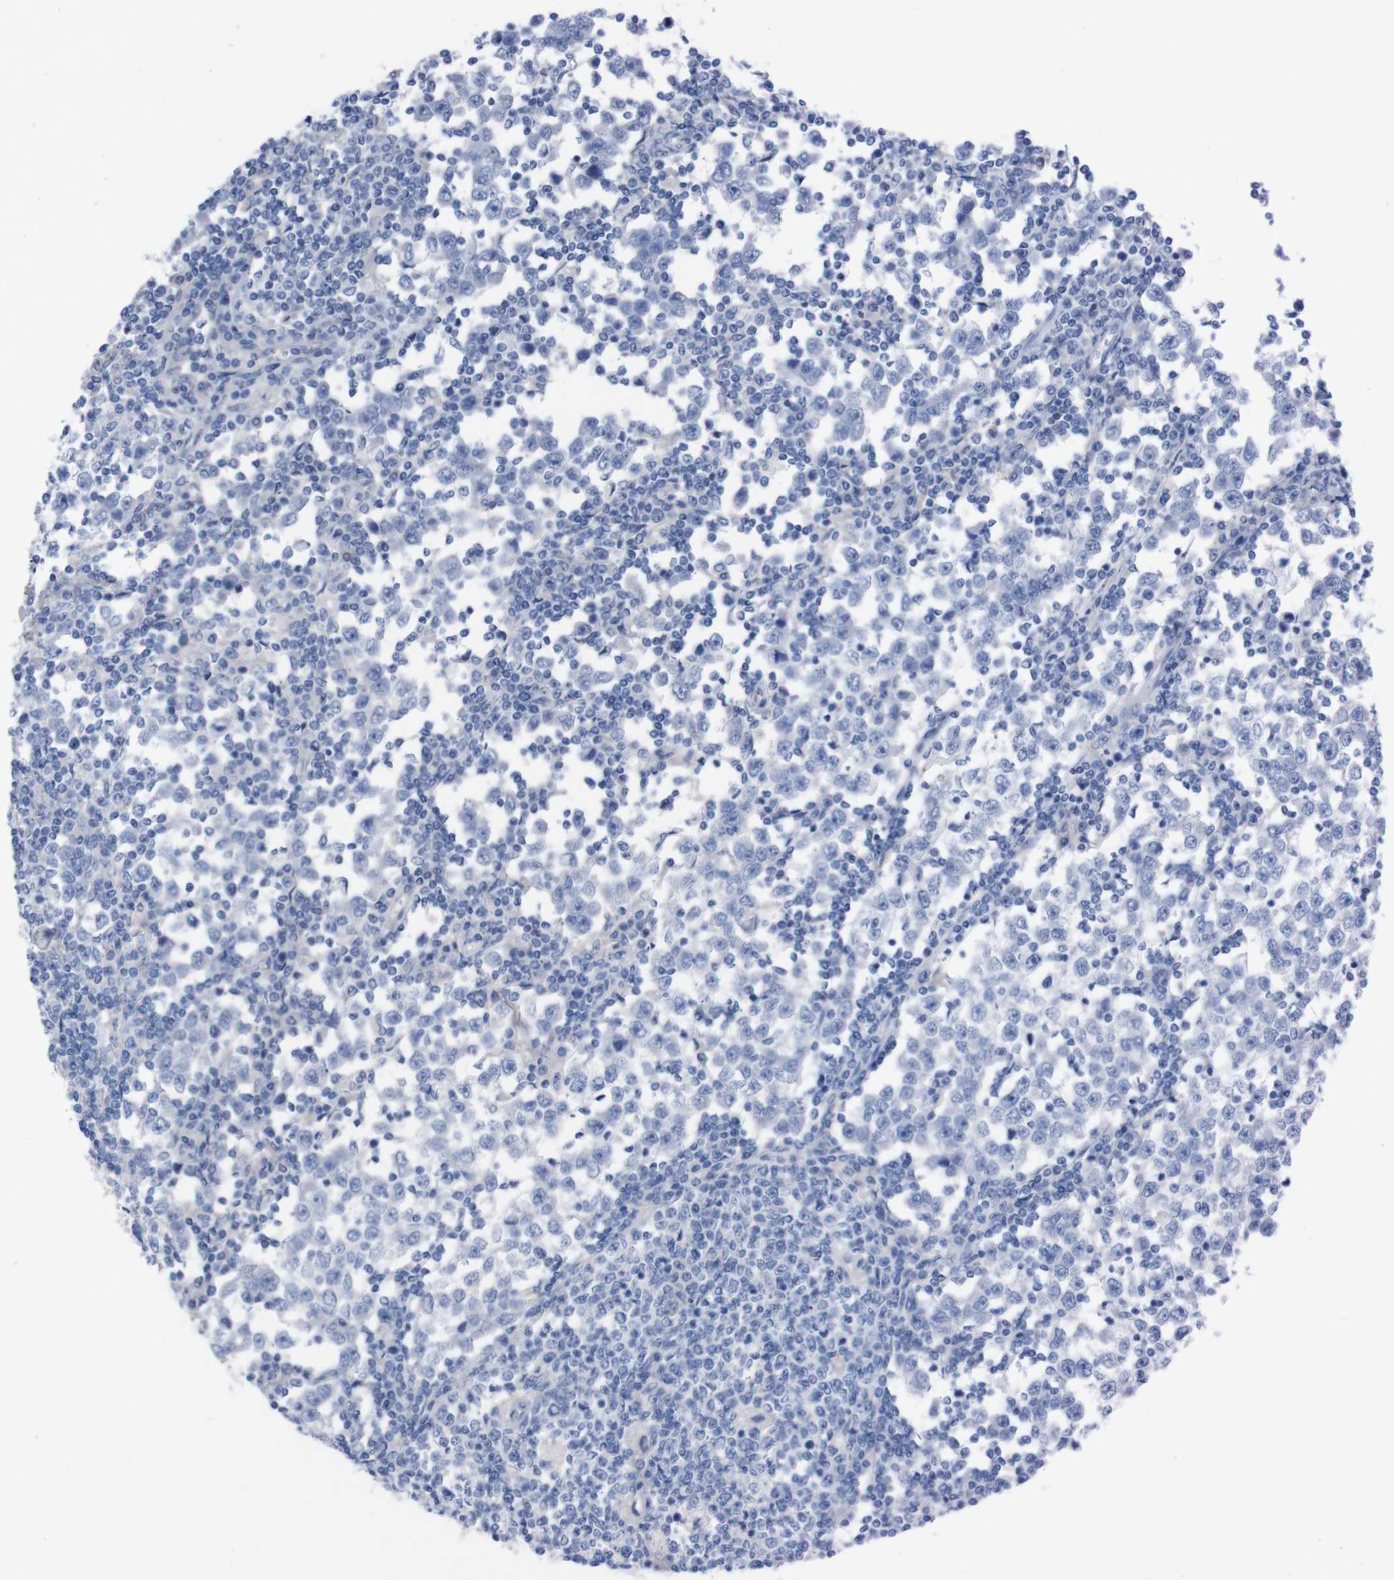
{"staining": {"intensity": "negative", "quantity": "none", "location": "none"}, "tissue": "testis cancer", "cell_type": "Tumor cells", "image_type": "cancer", "snomed": [{"axis": "morphology", "description": "Seminoma, NOS"}, {"axis": "topography", "description": "Testis"}], "caption": "An immunohistochemistry (IHC) histopathology image of seminoma (testis) is shown. There is no staining in tumor cells of seminoma (testis).", "gene": "TMEM243", "patient": {"sex": "male", "age": 65}}